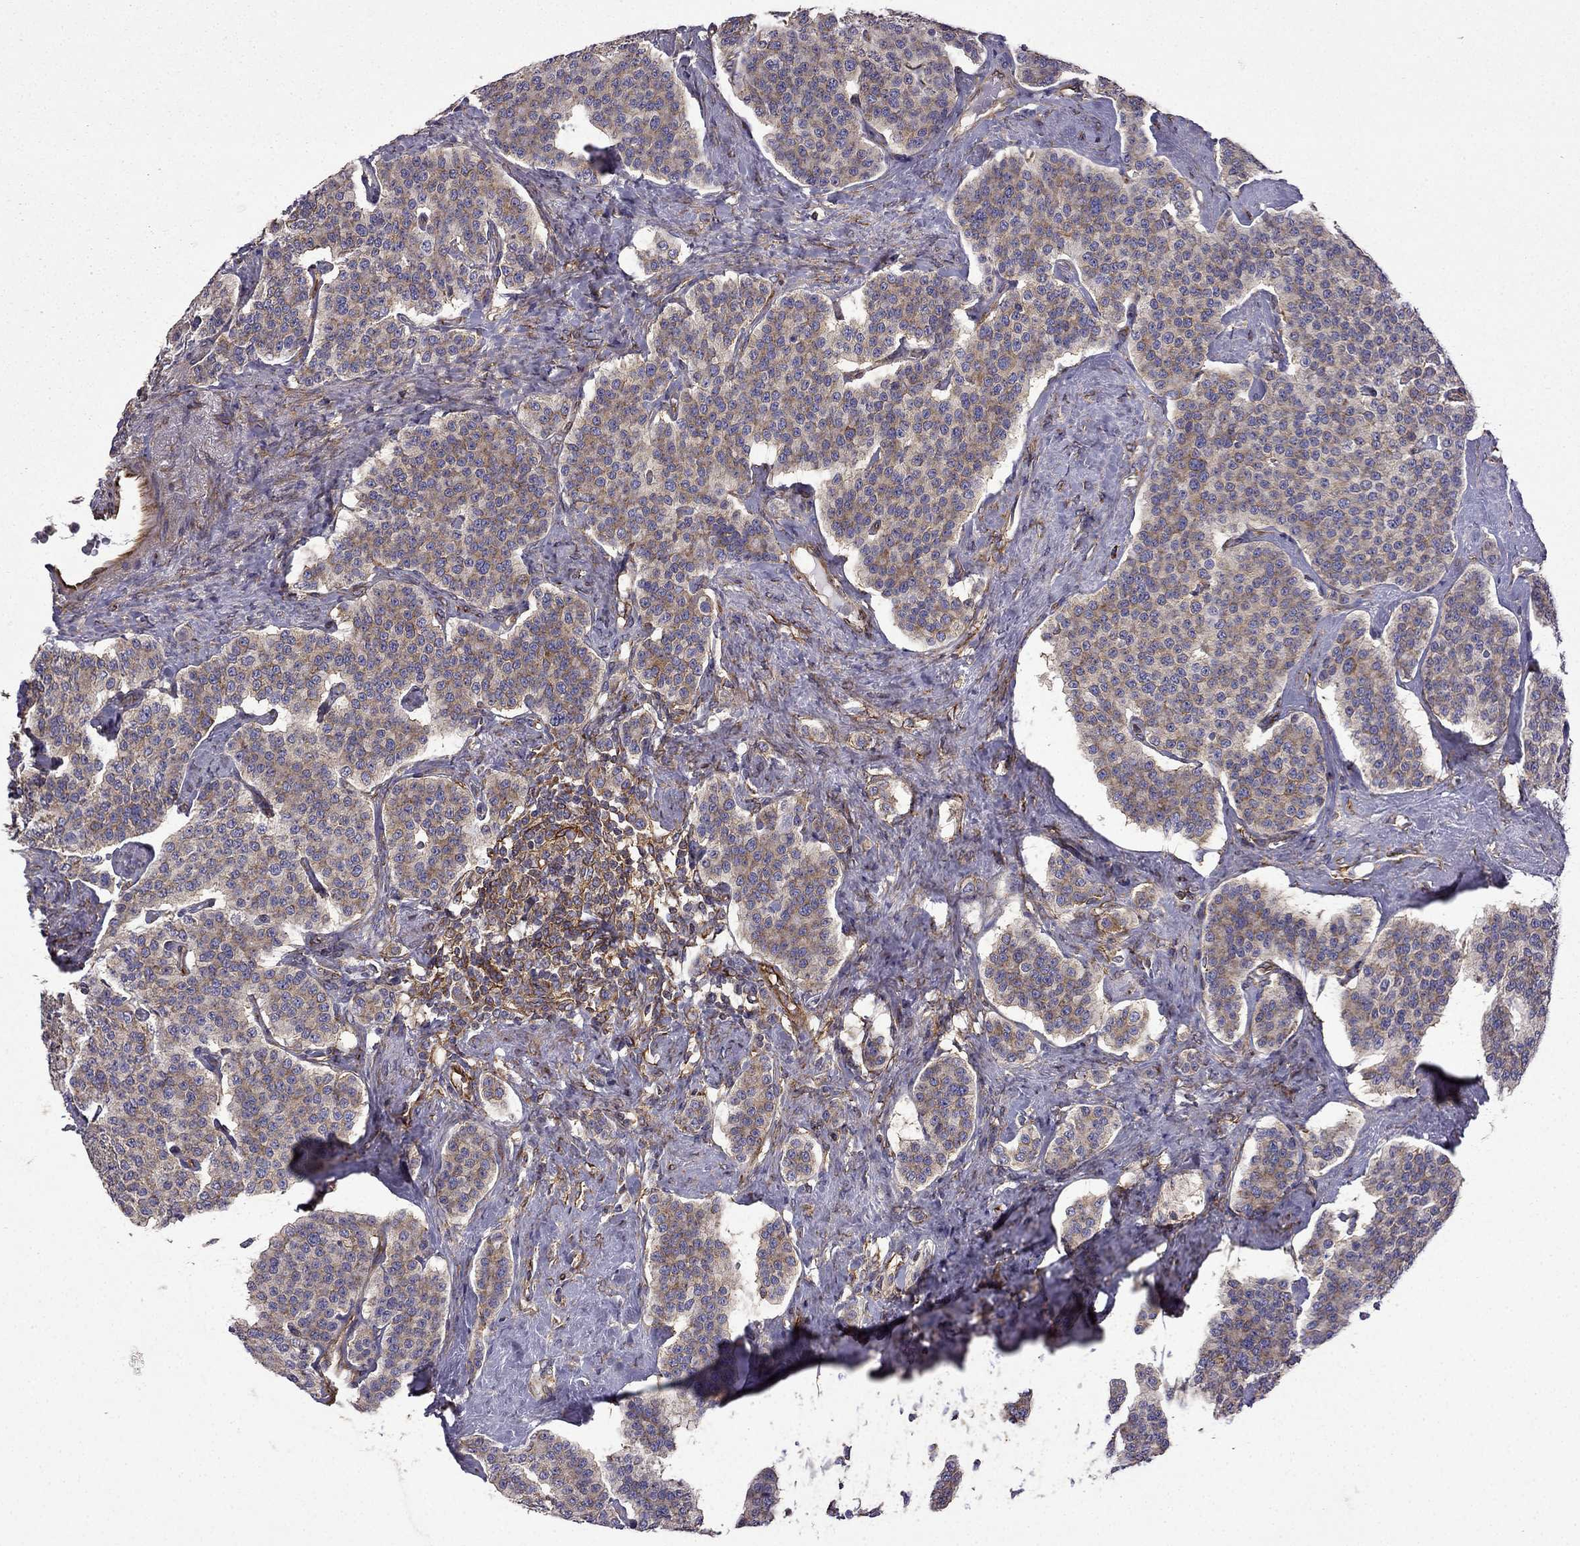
{"staining": {"intensity": "strong", "quantity": ">75%", "location": "cytoplasmic/membranous"}, "tissue": "carcinoid", "cell_type": "Tumor cells", "image_type": "cancer", "snomed": [{"axis": "morphology", "description": "Carcinoid, malignant, NOS"}, {"axis": "topography", "description": "Small intestine"}], "caption": "High-power microscopy captured an immunohistochemistry image of malignant carcinoid, revealing strong cytoplasmic/membranous positivity in approximately >75% of tumor cells.", "gene": "MAP4", "patient": {"sex": "female", "age": 58}}